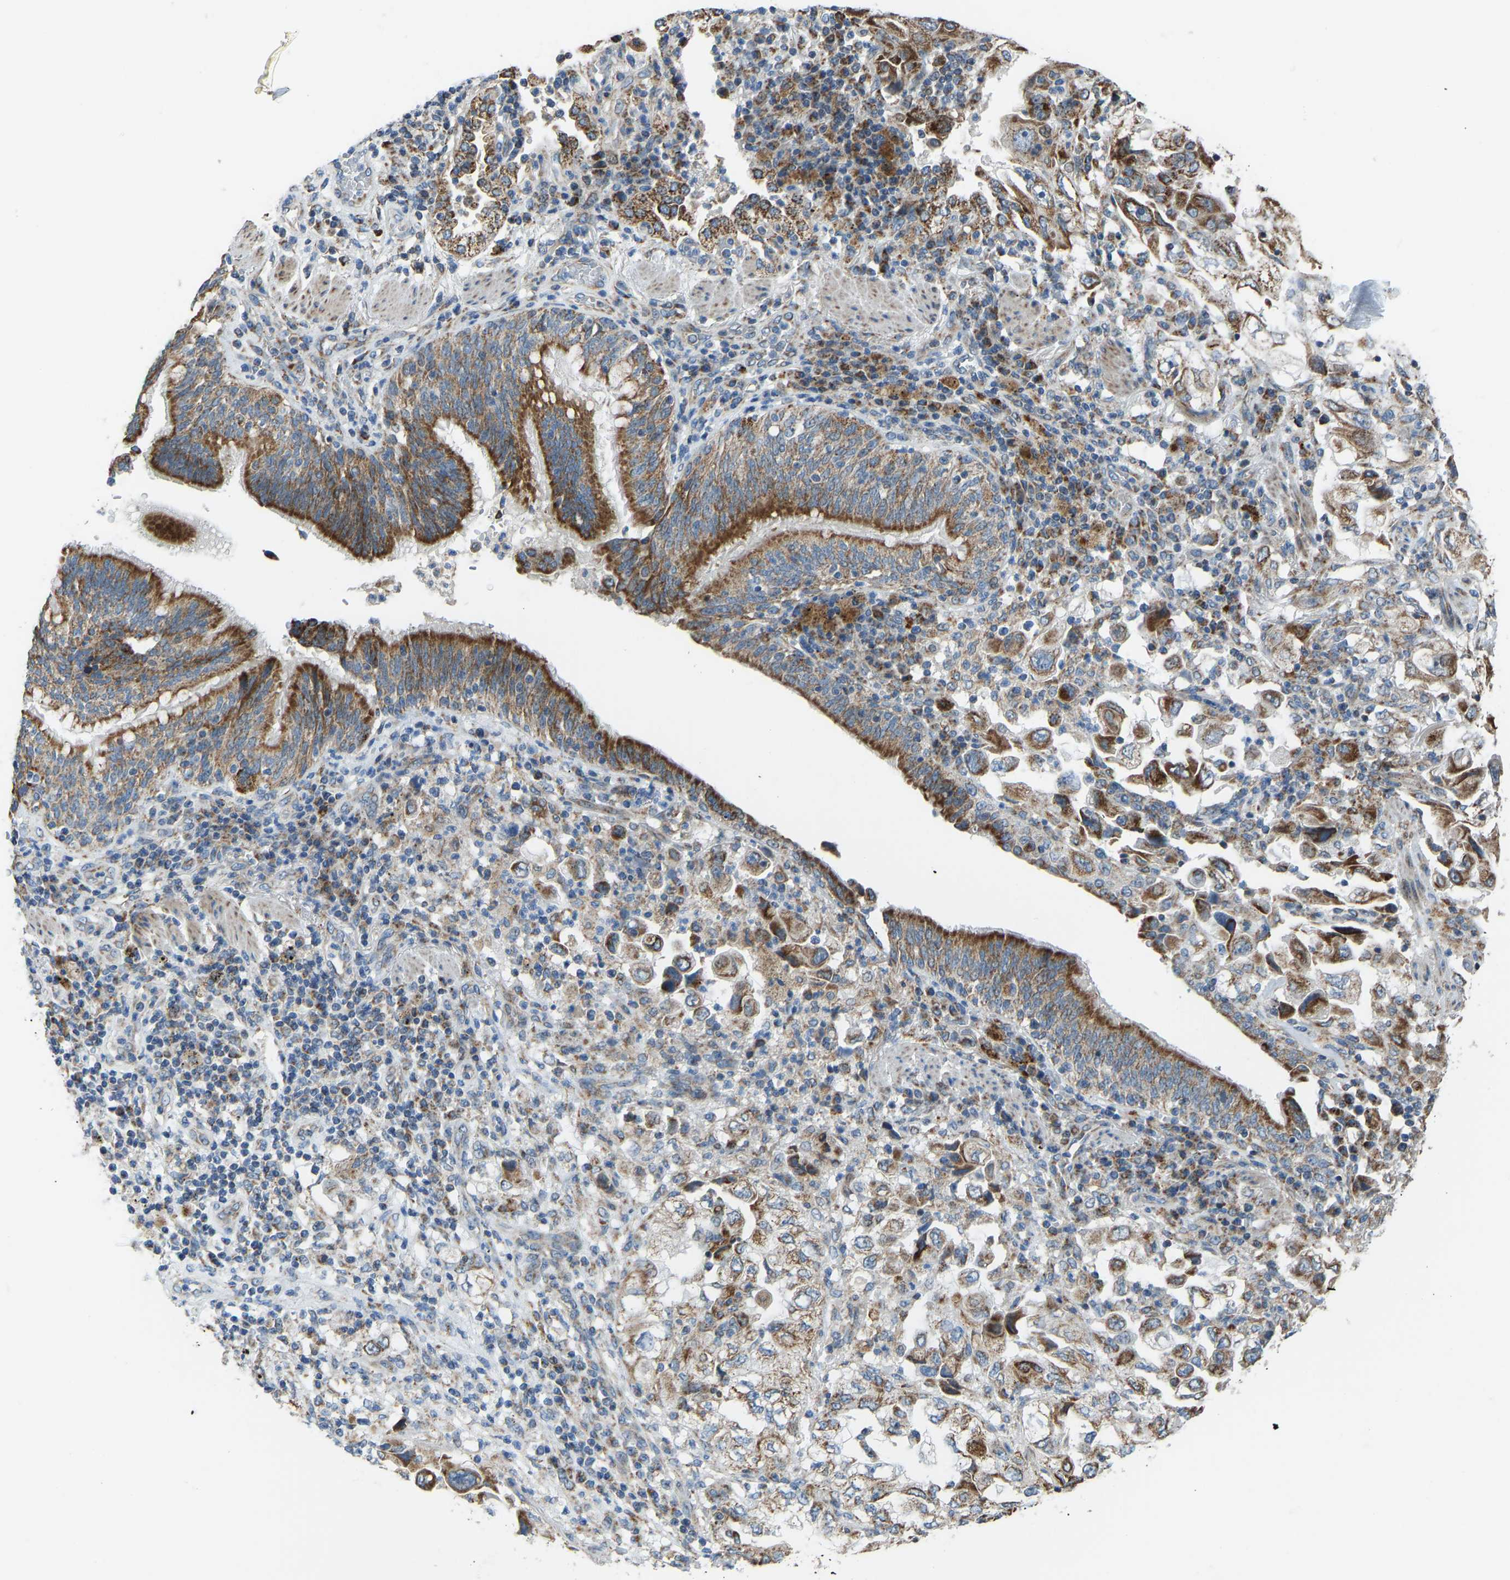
{"staining": {"intensity": "moderate", "quantity": ">75%", "location": "cytoplasmic/membranous"}, "tissue": "lung cancer", "cell_type": "Tumor cells", "image_type": "cancer", "snomed": [{"axis": "morphology", "description": "Adenocarcinoma, NOS"}, {"axis": "topography", "description": "Lung"}], "caption": "Tumor cells reveal medium levels of moderate cytoplasmic/membranous staining in about >75% of cells in human adenocarcinoma (lung).", "gene": "SMIM20", "patient": {"sex": "male", "age": 64}}